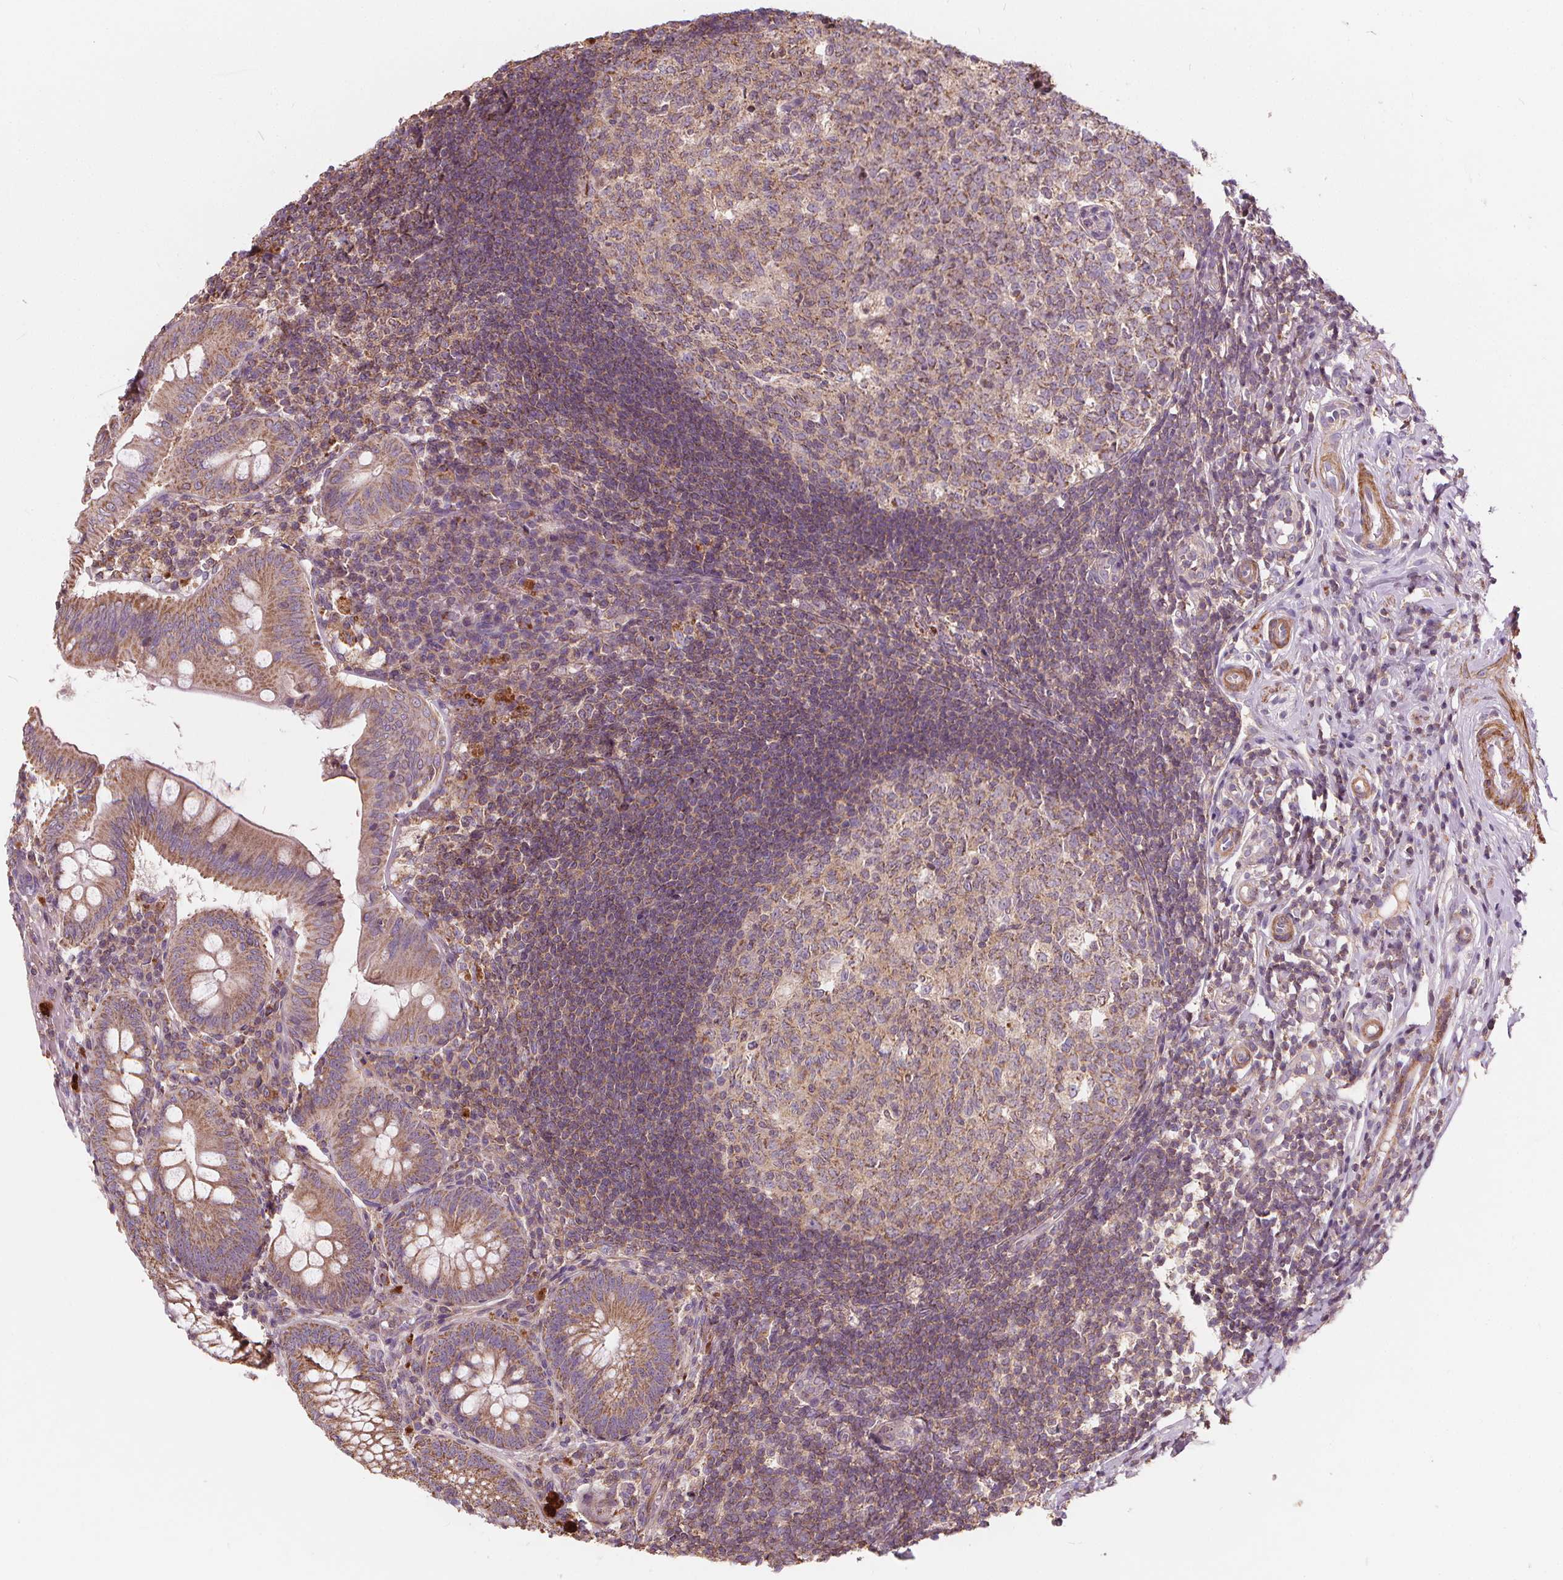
{"staining": {"intensity": "moderate", "quantity": "25%-75%", "location": "cytoplasmic/membranous"}, "tissue": "appendix", "cell_type": "Glandular cells", "image_type": "normal", "snomed": [{"axis": "morphology", "description": "Normal tissue, NOS"}, {"axis": "morphology", "description": "Inflammation, NOS"}, {"axis": "topography", "description": "Appendix"}], "caption": "Protein positivity by immunohistochemistry demonstrates moderate cytoplasmic/membranous expression in approximately 25%-75% of glandular cells in benign appendix. The staining is performed using DAB (3,3'-diaminobenzidine) brown chromogen to label protein expression. The nuclei are counter-stained blue using hematoxylin.", "gene": "ORAI2", "patient": {"sex": "male", "age": 16}}